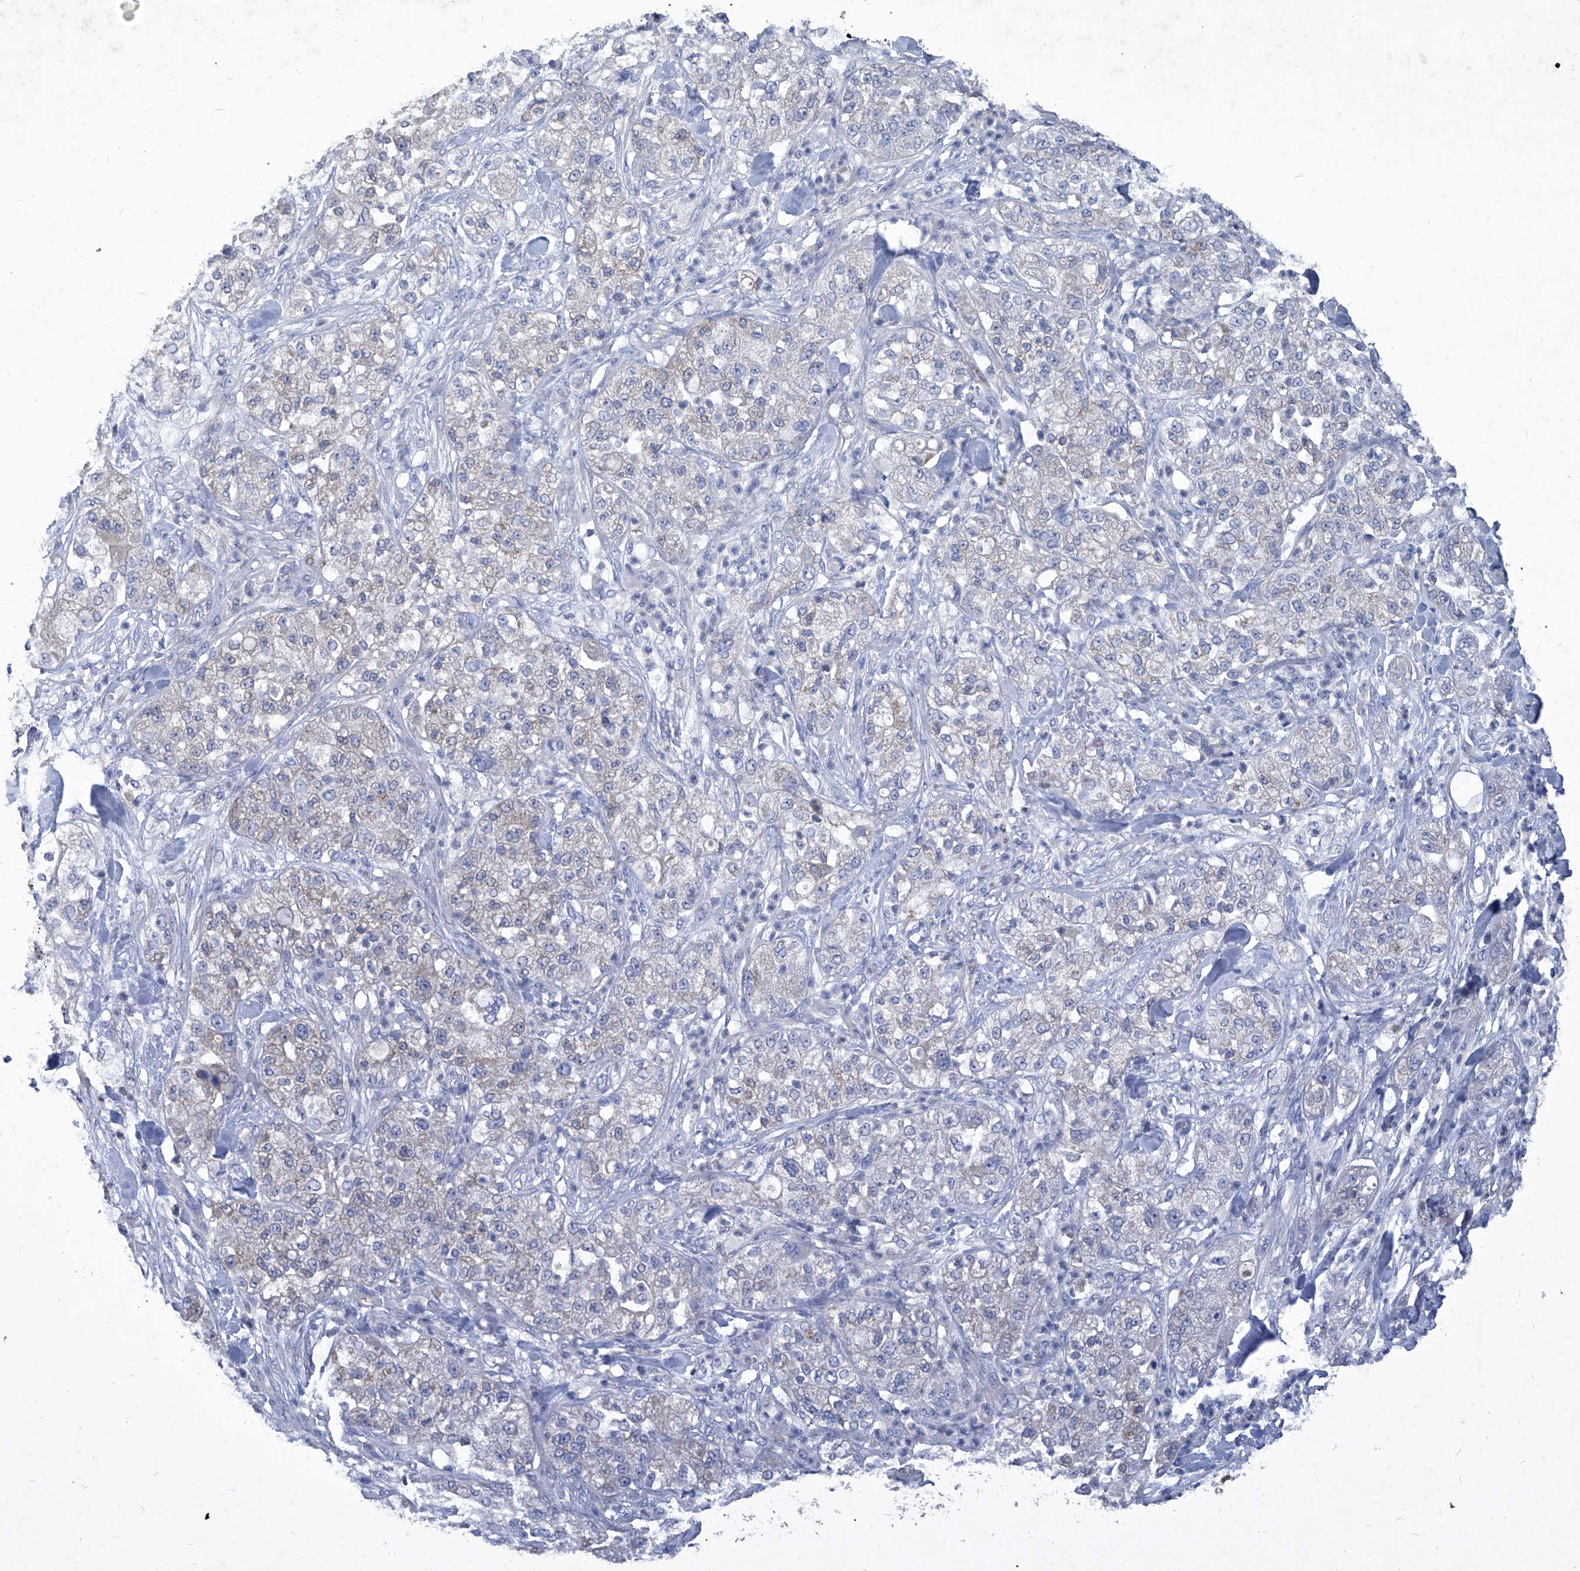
{"staining": {"intensity": "negative", "quantity": "none", "location": "none"}, "tissue": "pancreatic cancer", "cell_type": "Tumor cells", "image_type": "cancer", "snomed": [{"axis": "morphology", "description": "Adenocarcinoma, NOS"}, {"axis": "topography", "description": "Pancreas"}], "caption": "Immunohistochemistry histopathology image of neoplastic tissue: pancreatic cancer (adenocarcinoma) stained with DAB (3,3'-diaminobenzidine) reveals no significant protein positivity in tumor cells.", "gene": "MTARC1", "patient": {"sex": "female", "age": 78}}